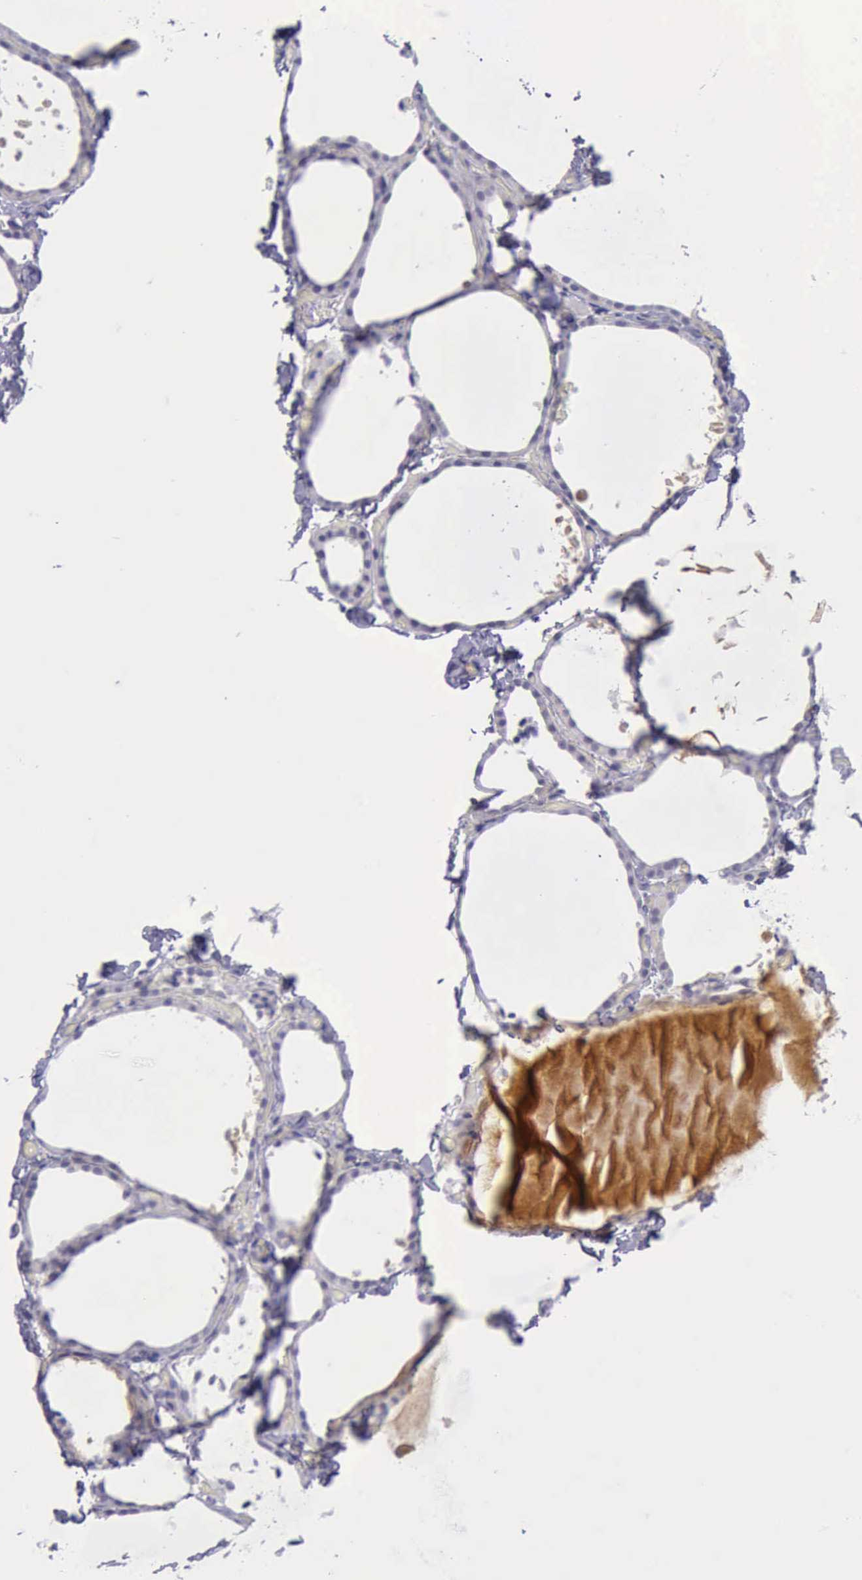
{"staining": {"intensity": "negative", "quantity": "none", "location": "none"}, "tissue": "thyroid gland", "cell_type": "Glandular cells", "image_type": "normal", "snomed": [{"axis": "morphology", "description": "Normal tissue, NOS"}, {"axis": "topography", "description": "Thyroid gland"}], "caption": "IHC of normal thyroid gland displays no expression in glandular cells.", "gene": "ARNT2", "patient": {"sex": "female", "age": 22}}